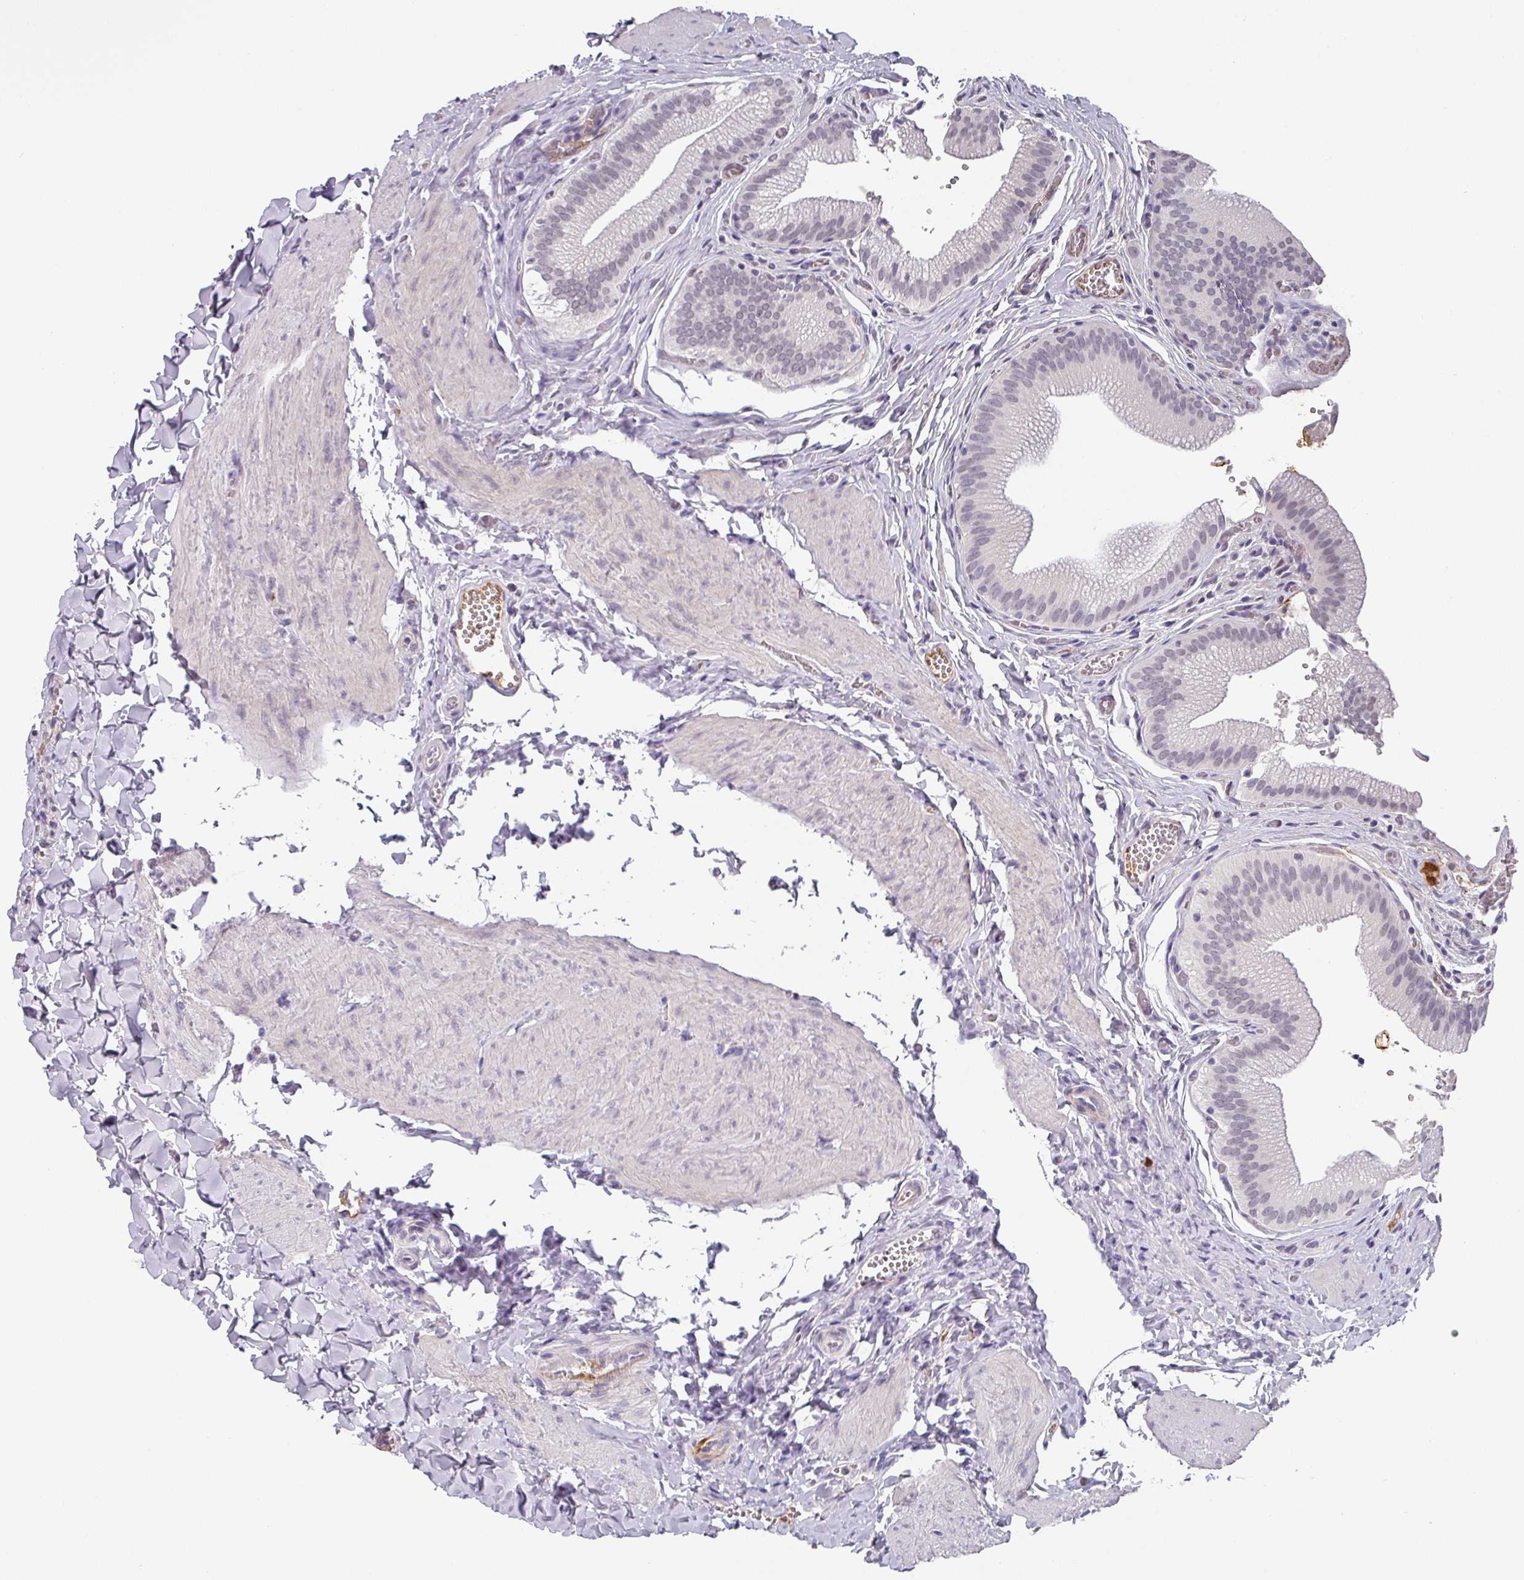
{"staining": {"intensity": "weak", "quantity": "<25%", "location": "nuclear"}, "tissue": "gallbladder", "cell_type": "Glandular cells", "image_type": "normal", "snomed": [{"axis": "morphology", "description": "Normal tissue, NOS"}, {"axis": "topography", "description": "Gallbladder"}, {"axis": "topography", "description": "Peripheral nerve tissue"}], "caption": "Photomicrograph shows no significant protein expression in glandular cells of unremarkable gallbladder.", "gene": "C1QB", "patient": {"sex": "male", "age": 17}}